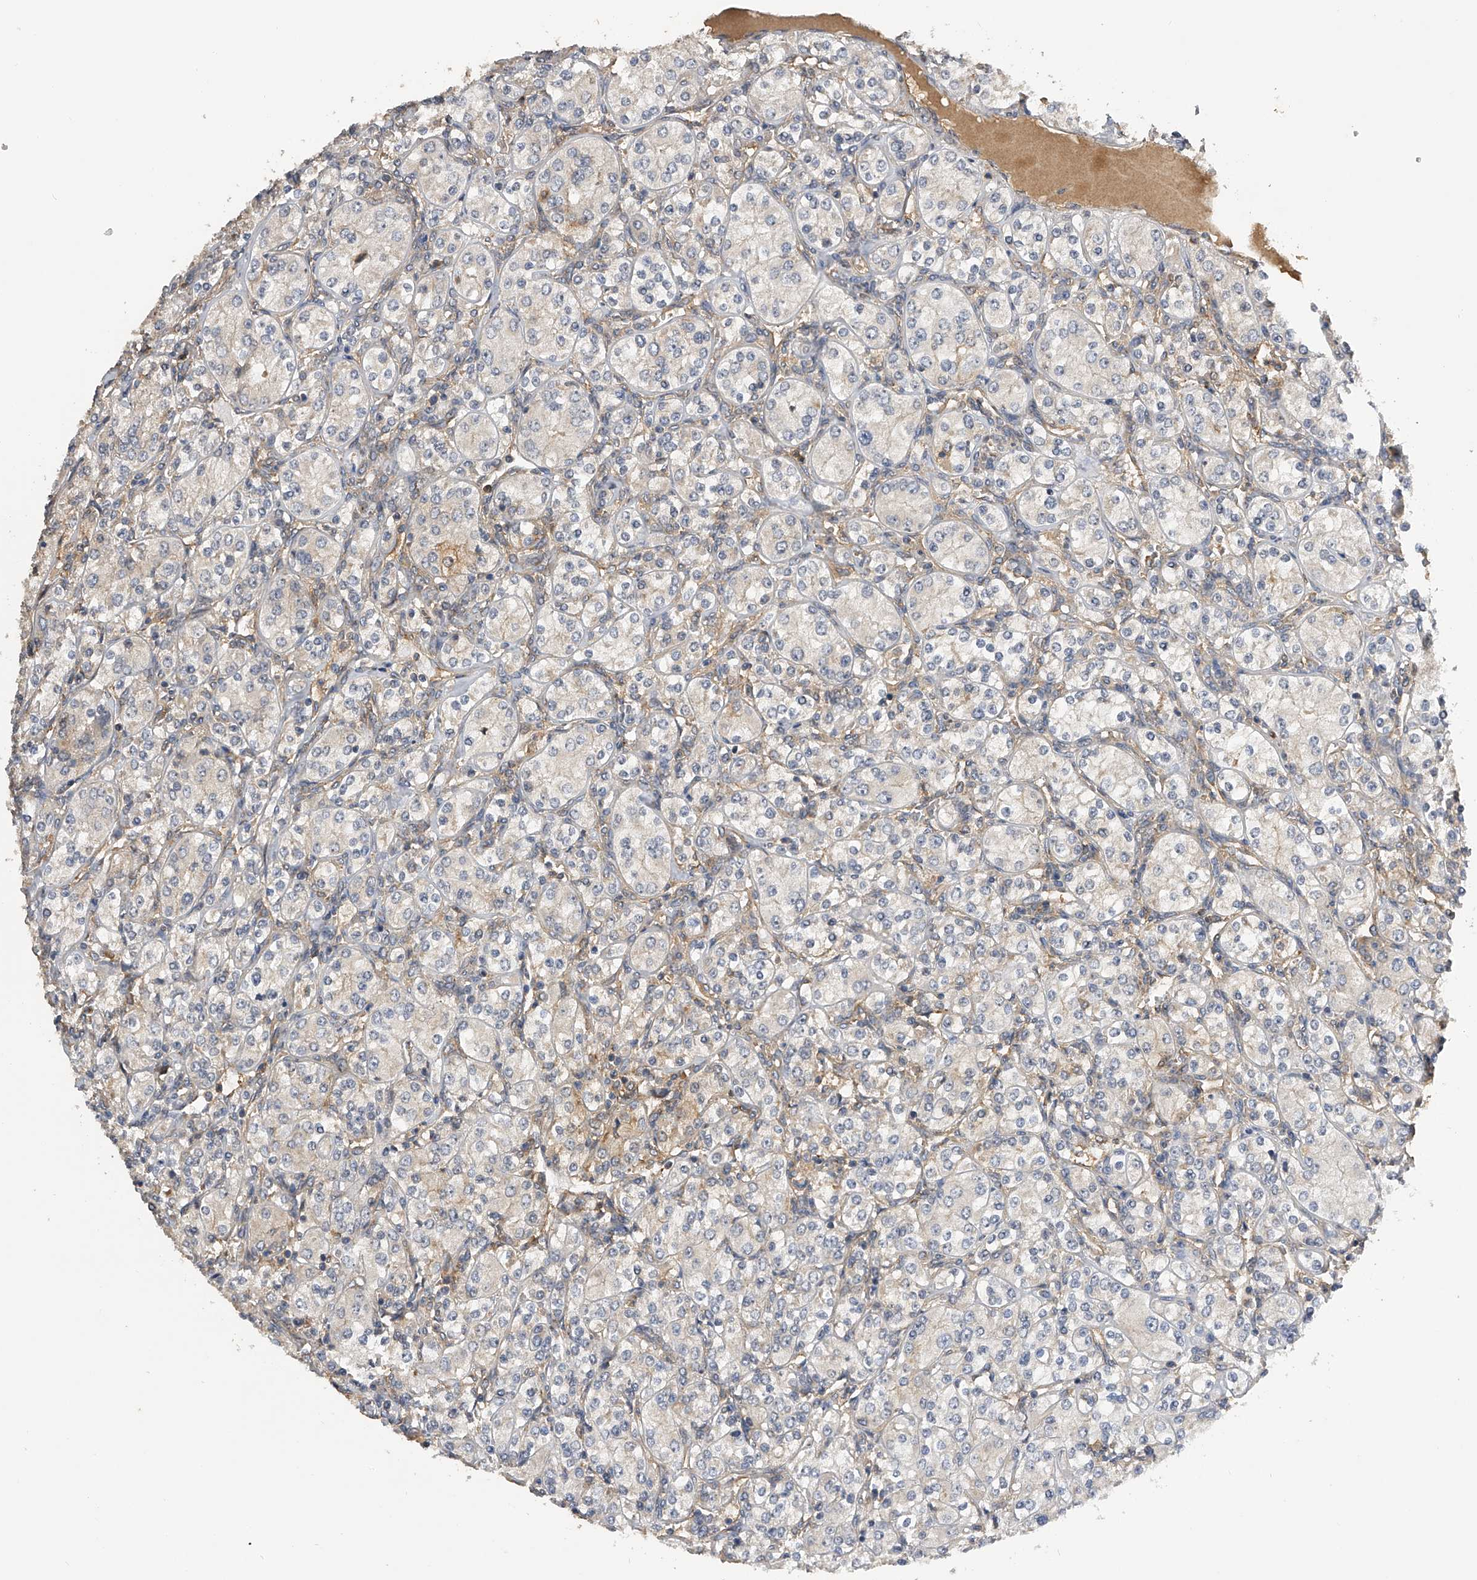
{"staining": {"intensity": "weak", "quantity": "<25%", "location": "cytoplasmic/membranous"}, "tissue": "renal cancer", "cell_type": "Tumor cells", "image_type": "cancer", "snomed": [{"axis": "morphology", "description": "Adenocarcinoma, NOS"}, {"axis": "topography", "description": "Kidney"}], "caption": "High power microscopy photomicrograph of an IHC histopathology image of renal cancer (adenocarcinoma), revealing no significant expression in tumor cells.", "gene": "PTPRA", "patient": {"sex": "male", "age": 77}}